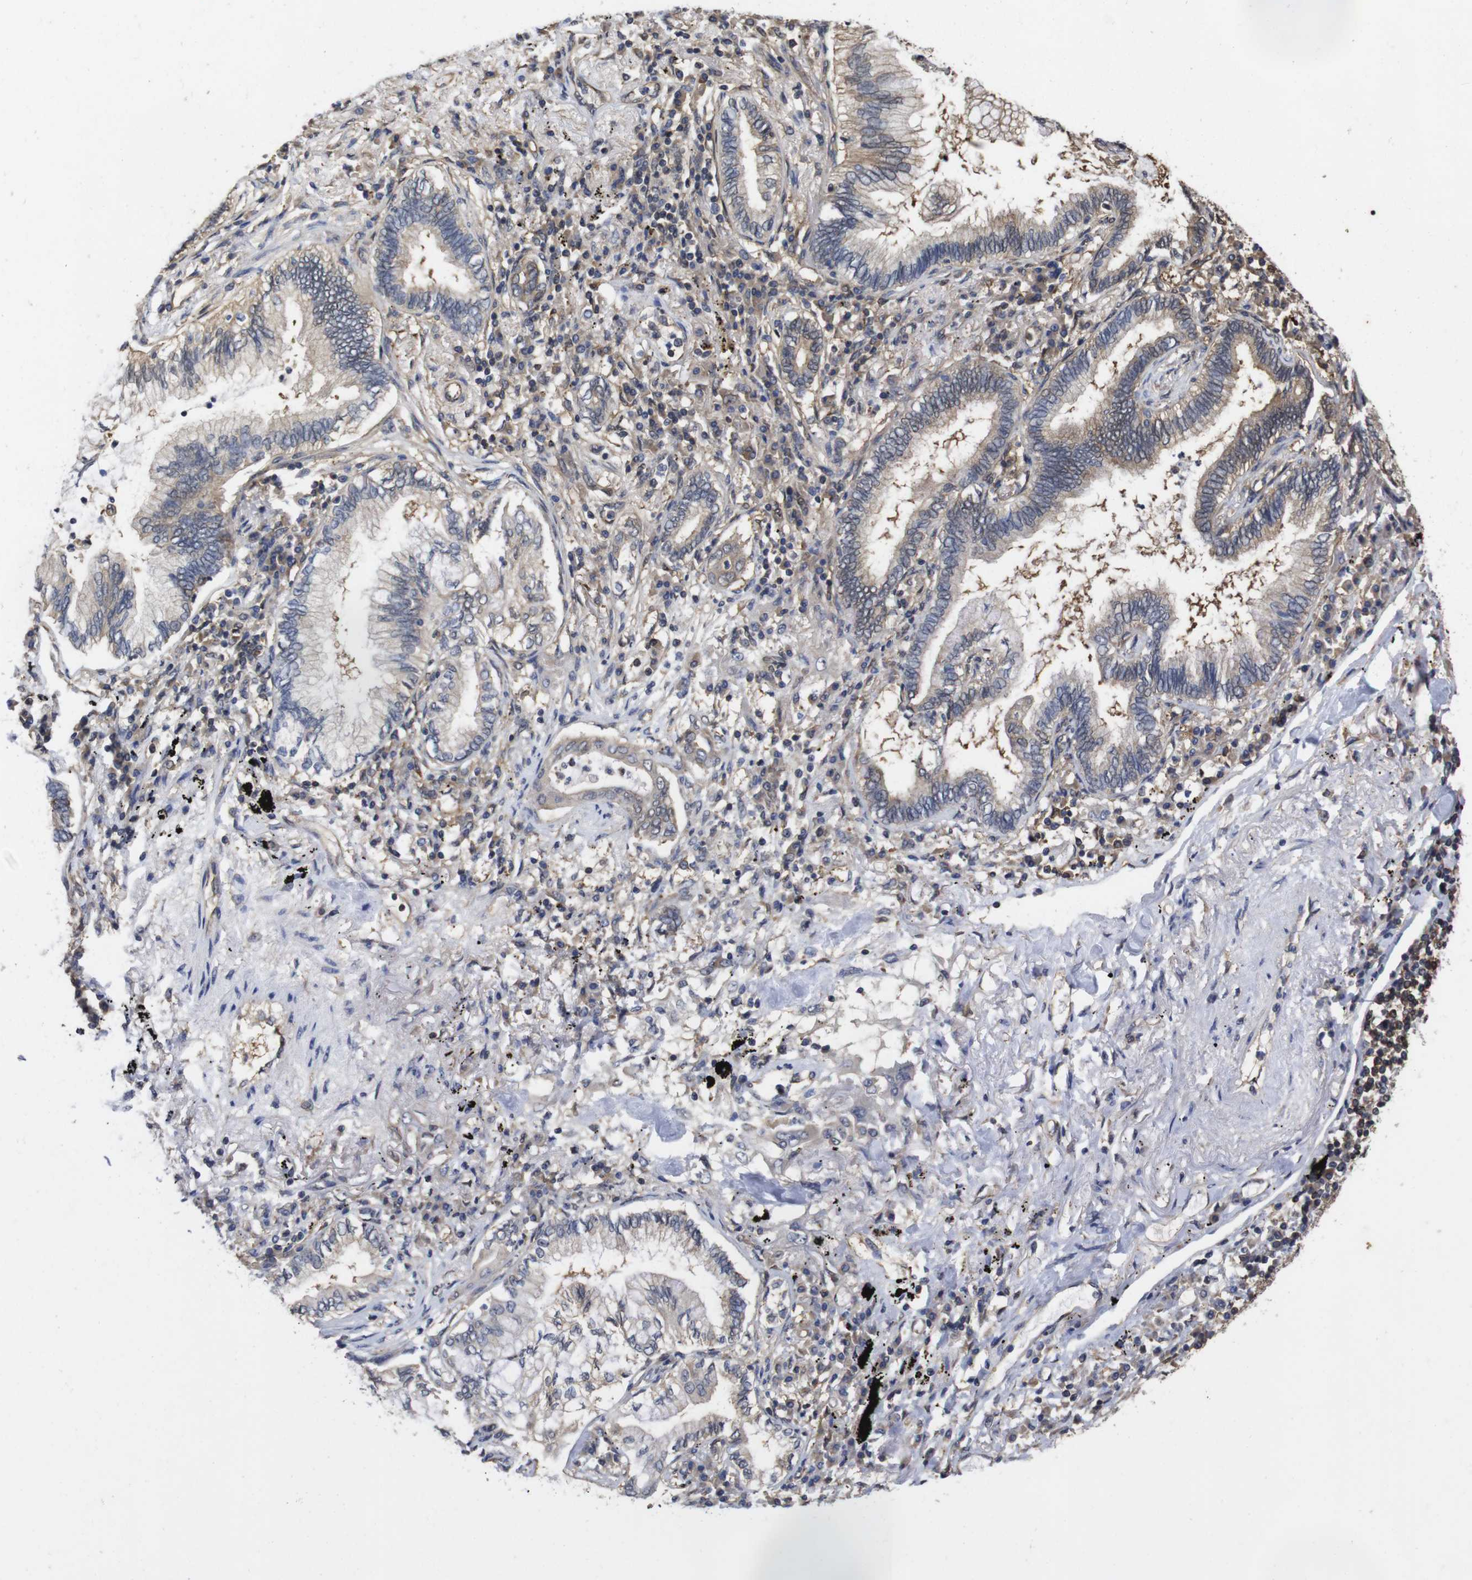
{"staining": {"intensity": "weak", "quantity": "25%-75%", "location": "cytoplasmic/membranous"}, "tissue": "lung cancer", "cell_type": "Tumor cells", "image_type": "cancer", "snomed": [{"axis": "morphology", "description": "Normal tissue, NOS"}, {"axis": "morphology", "description": "Adenocarcinoma, NOS"}, {"axis": "topography", "description": "Bronchus"}, {"axis": "topography", "description": "Lung"}], "caption": "Immunohistochemical staining of lung adenocarcinoma reveals weak cytoplasmic/membranous protein staining in approximately 25%-75% of tumor cells. (DAB (3,3'-diaminobenzidine) = brown stain, brightfield microscopy at high magnification).", "gene": "SUMO3", "patient": {"sex": "female", "age": 70}}